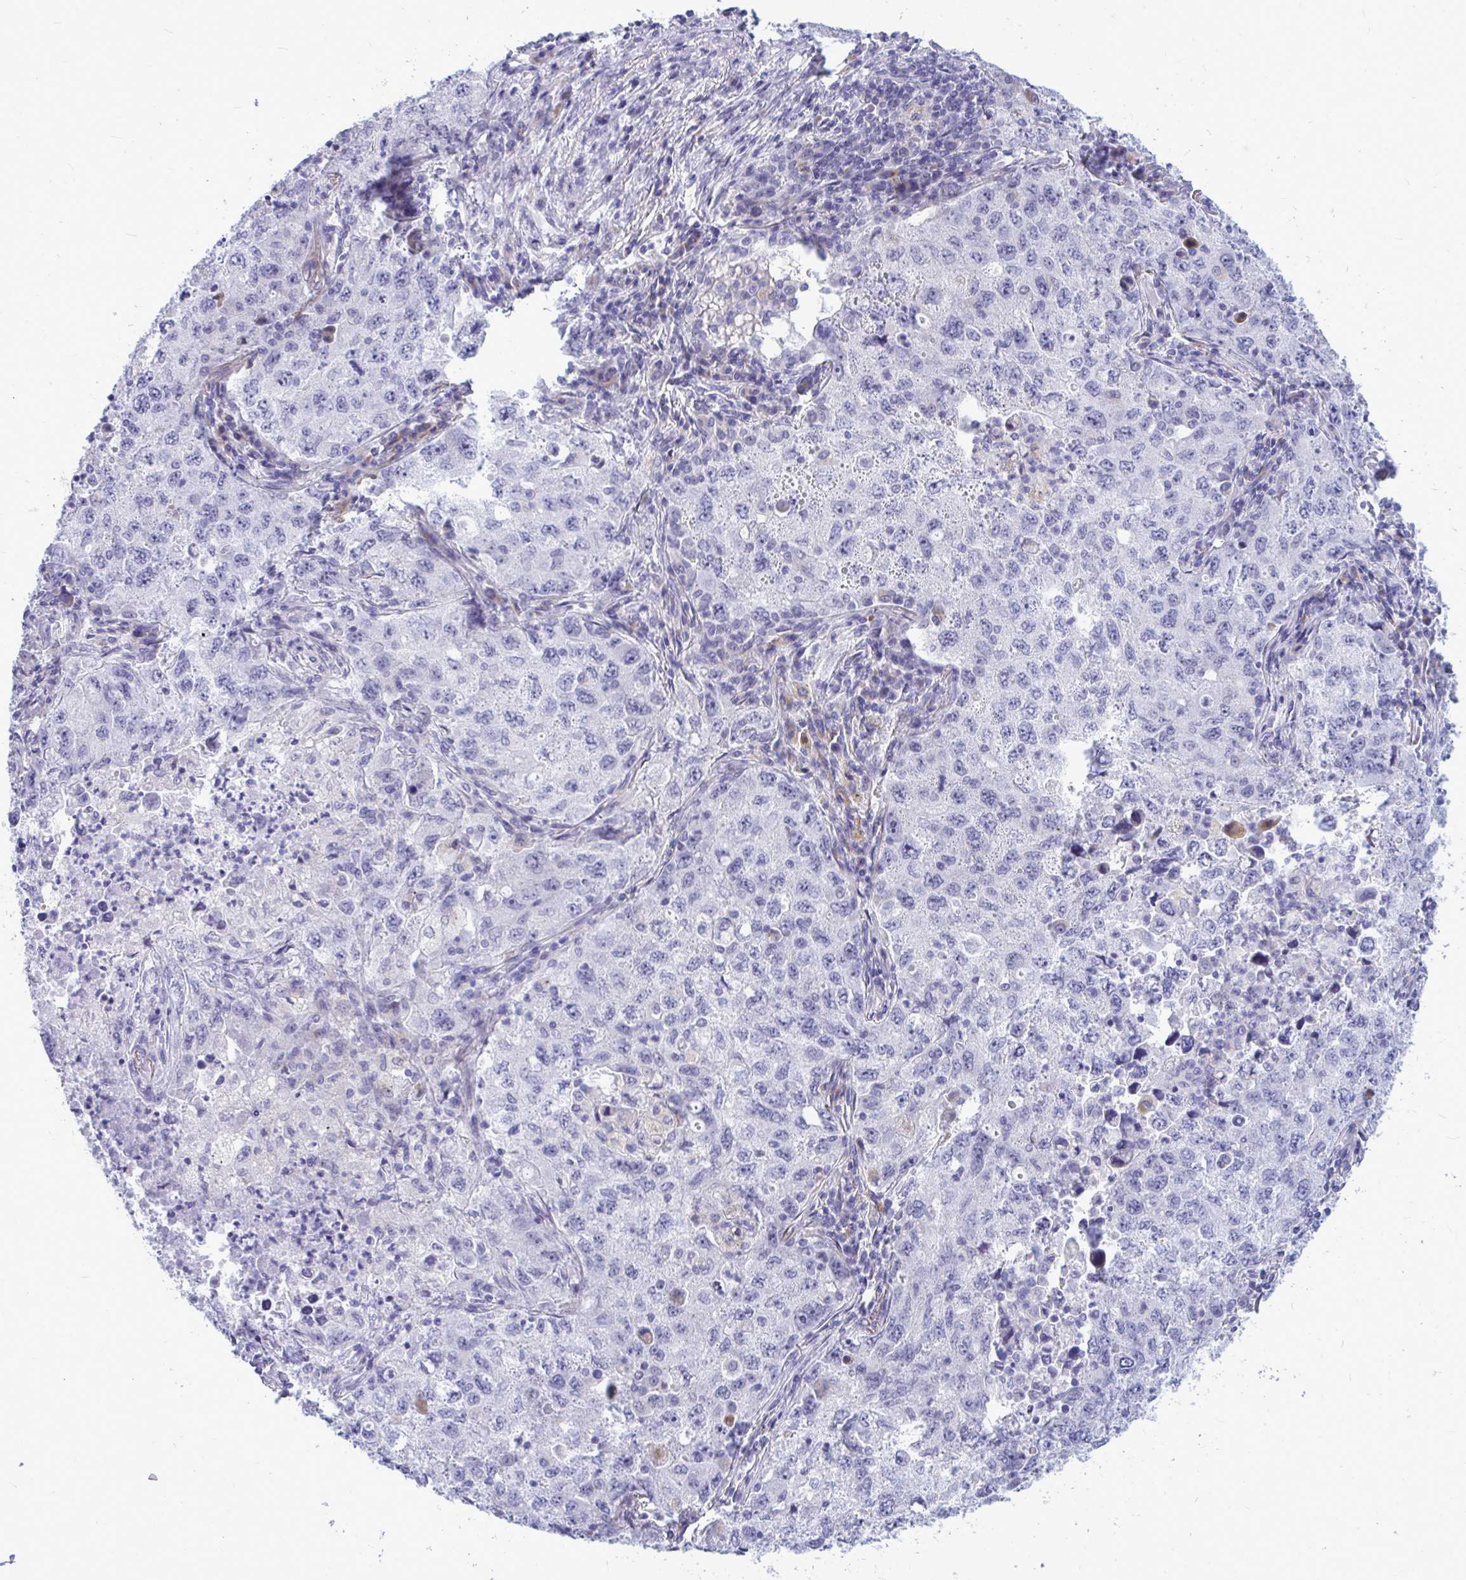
{"staining": {"intensity": "negative", "quantity": "none", "location": "none"}, "tissue": "lung cancer", "cell_type": "Tumor cells", "image_type": "cancer", "snomed": [{"axis": "morphology", "description": "Adenocarcinoma, NOS"}, {"axis": "topography", "description": "Lung"}], "caption": "DAB immunohistochemical staining of human lung cancer (adenocarcinoma) displays no significant staining in tumor cells.", "gene": "ZSCAN25", "patient": {"sex": "female", "age": 57}}